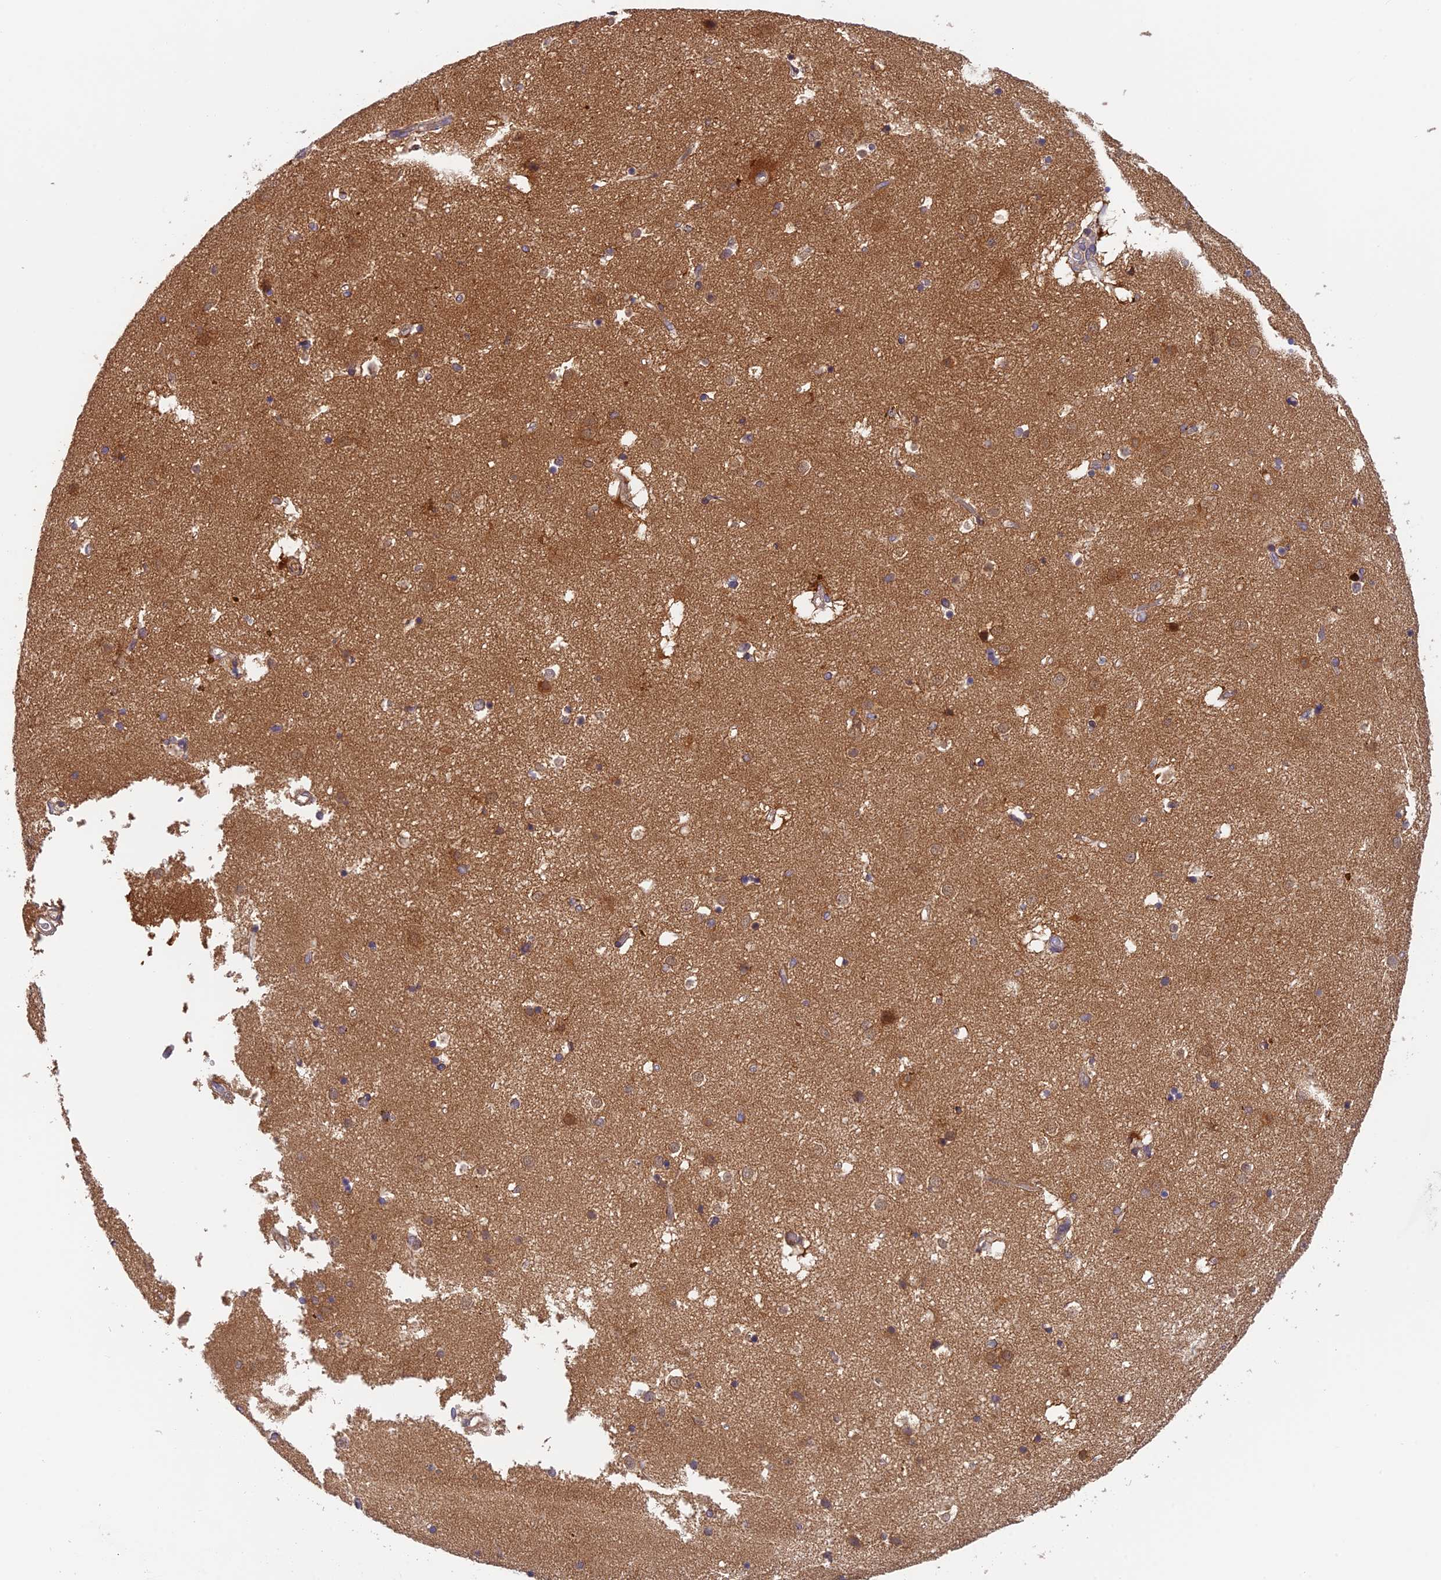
{"staining": {"intensity": "moderate", "quantity": "<25%", "location": "cytoplasmic/membranous"}, "tissue": "caudate", "cell_type": "Glial cells", "image_type": "normal", "snomed": [{"axis": "morphology", "description": "Normal tissue, NOS"}, {"axis": "topography", "description": "Lateral ventricle wall"}], "caption": "Brown immunohistochemical staining in benign human caudate reveals moderate cytoplasmic/membranous expression in approximately <25% of glial cells. (DAB IHC with brightfield microscopy, high magnification).", "gene": "IPO5", "patient": {"sex": "male", "age": 70}}